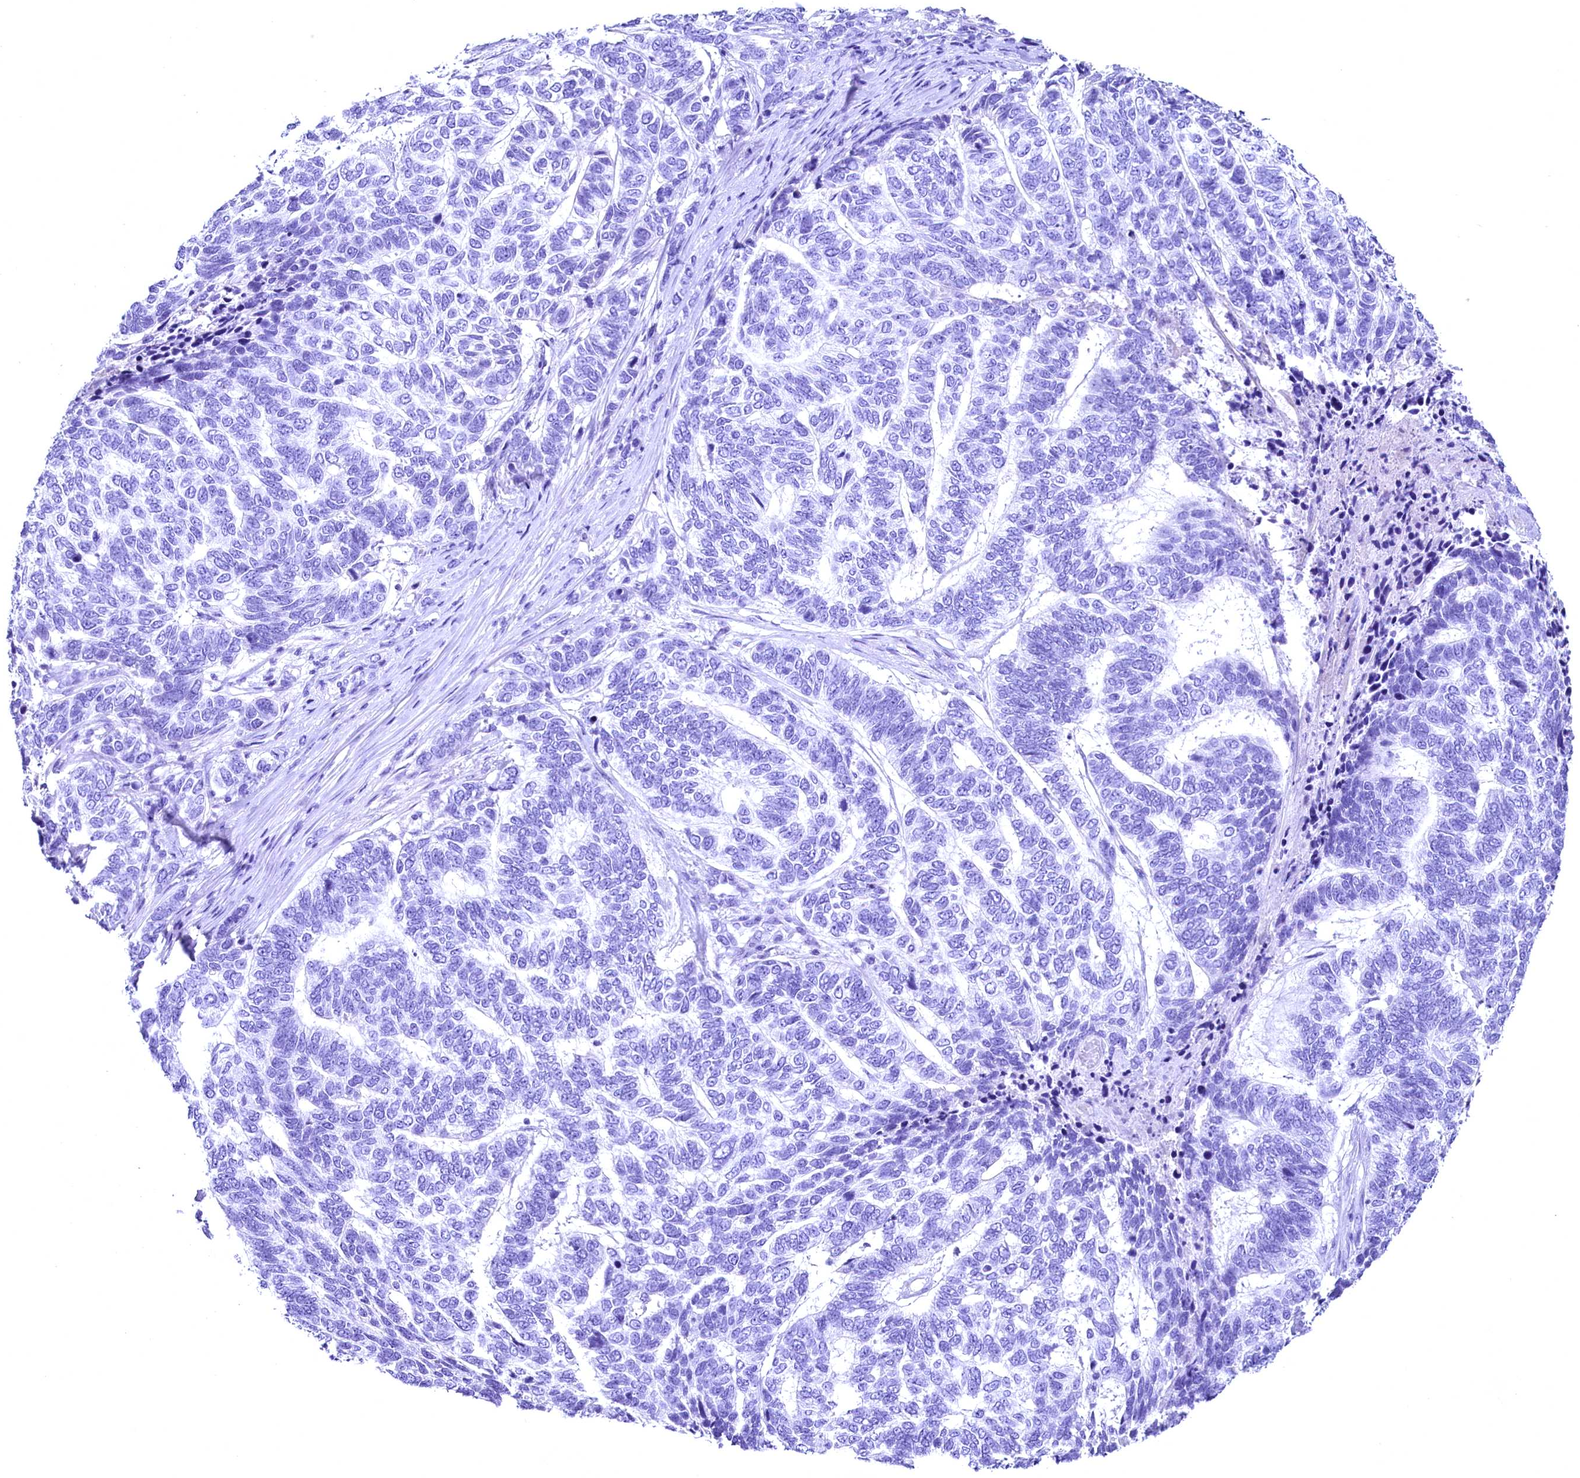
{"staining": {"intensity": "negative", "quantity": "none", "location": "none"}, "tissue": "skin cancer", "cell_type": "Tumor cells", "image_type": "cancer", "snomed": [{"axis": "morphology", "description": "Basal cell carcinoma"}, {"axis": "topography", "description": "Skin"}], "caption": "A photomicrograph of skin basal cell carcinoma stained for a protein demonstrates no brown staining in tumor cells.", "gene": "SKIDA1", "patient": {"sex": "female", "age": 65}}